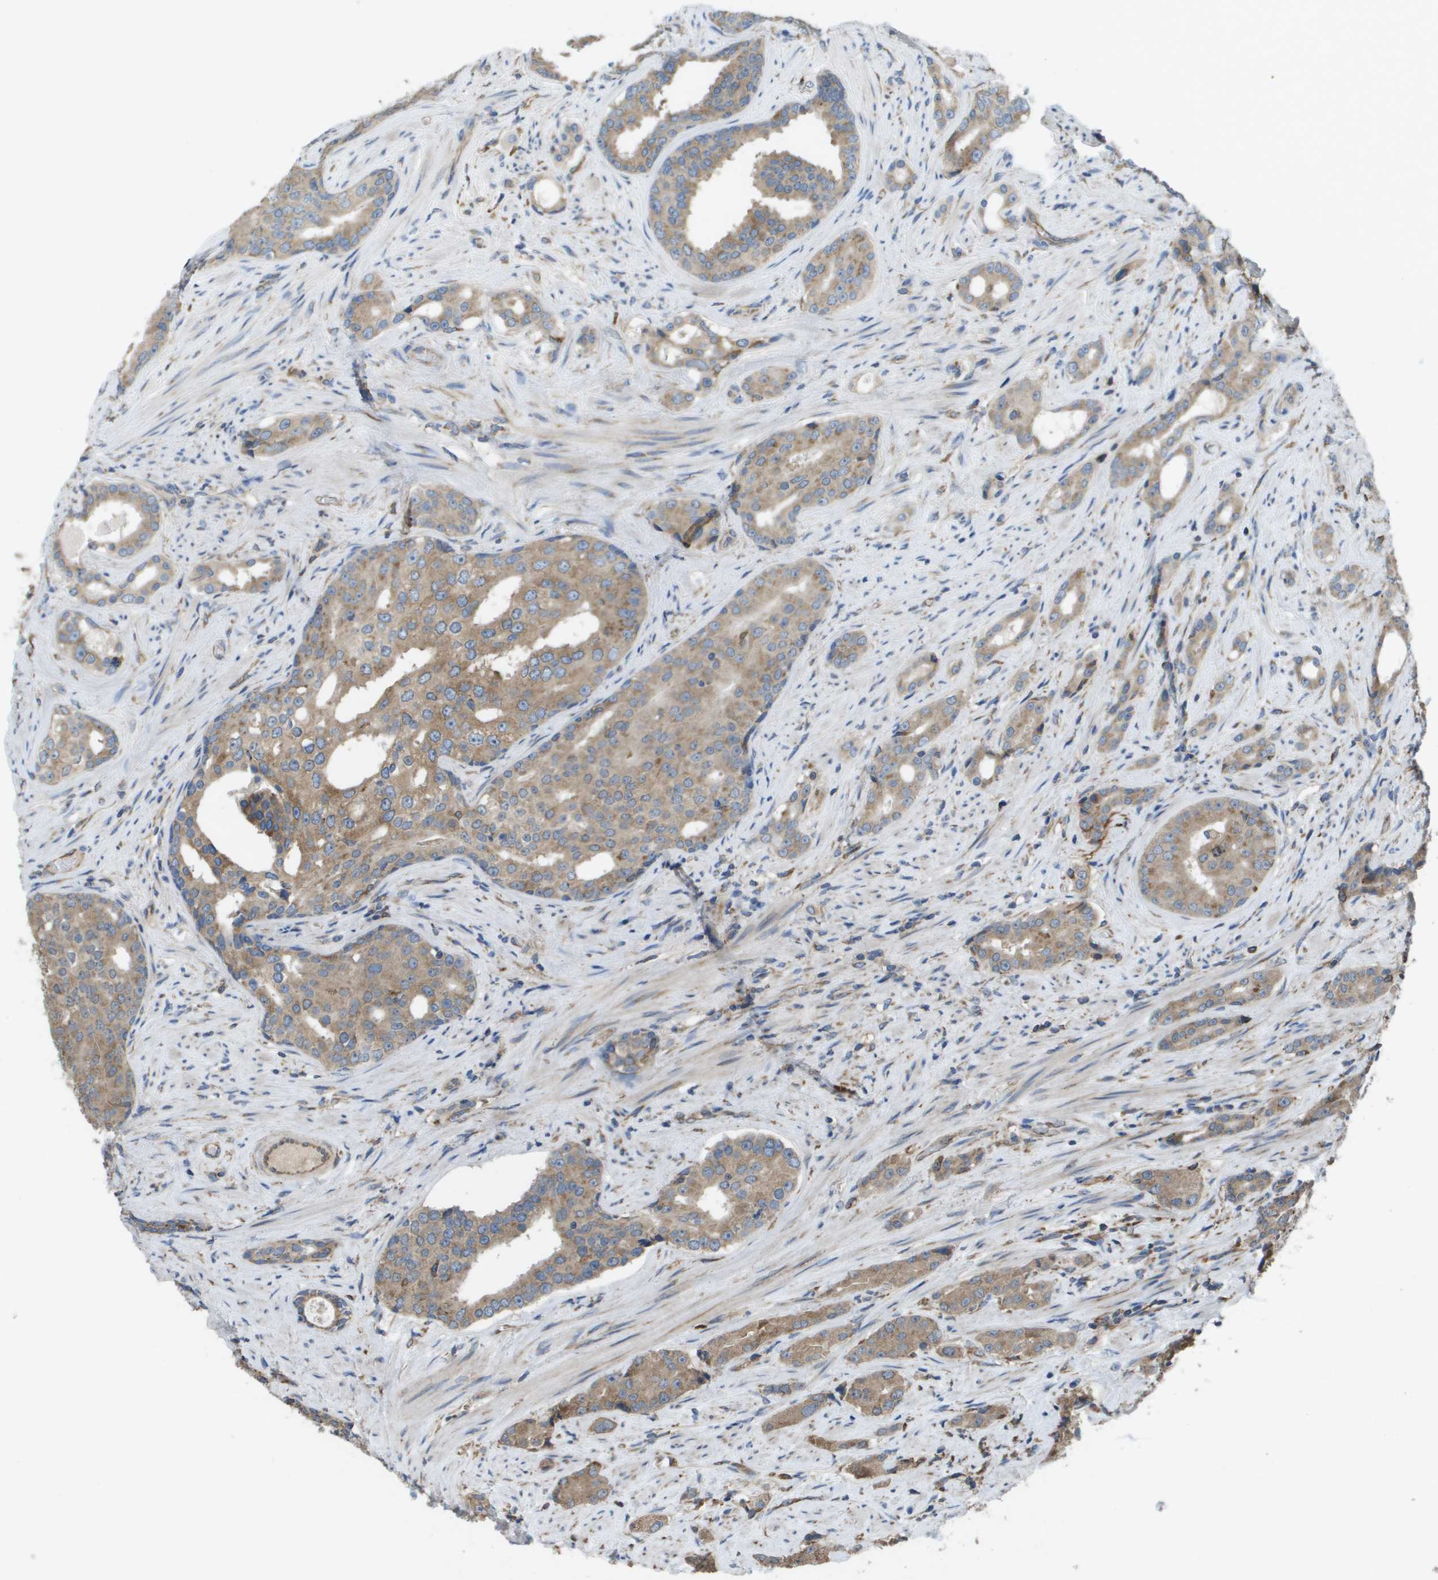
{"staining": {"intensity": "weak", "quantity": ">75%", "location": "cytoplasmic/membranous"}, "tissue": "prostate cancer", "cell_type": "Tumor cells", "image_type": "cancer", "snomed": [{"axis": "morphology", "description": "Adenocarcinoma, High grade"}, {"axis": "topography", "description": "Prostate"}], "caption": "Immunohistochemical staining of human high-grade adenocarcinoma (prostate) shows weak cytoplasmic/membranous protein expression in approximately >75% of tumor cells.", "gene": "CLCN2", "patient": {"sex": "male", "age": 71}}